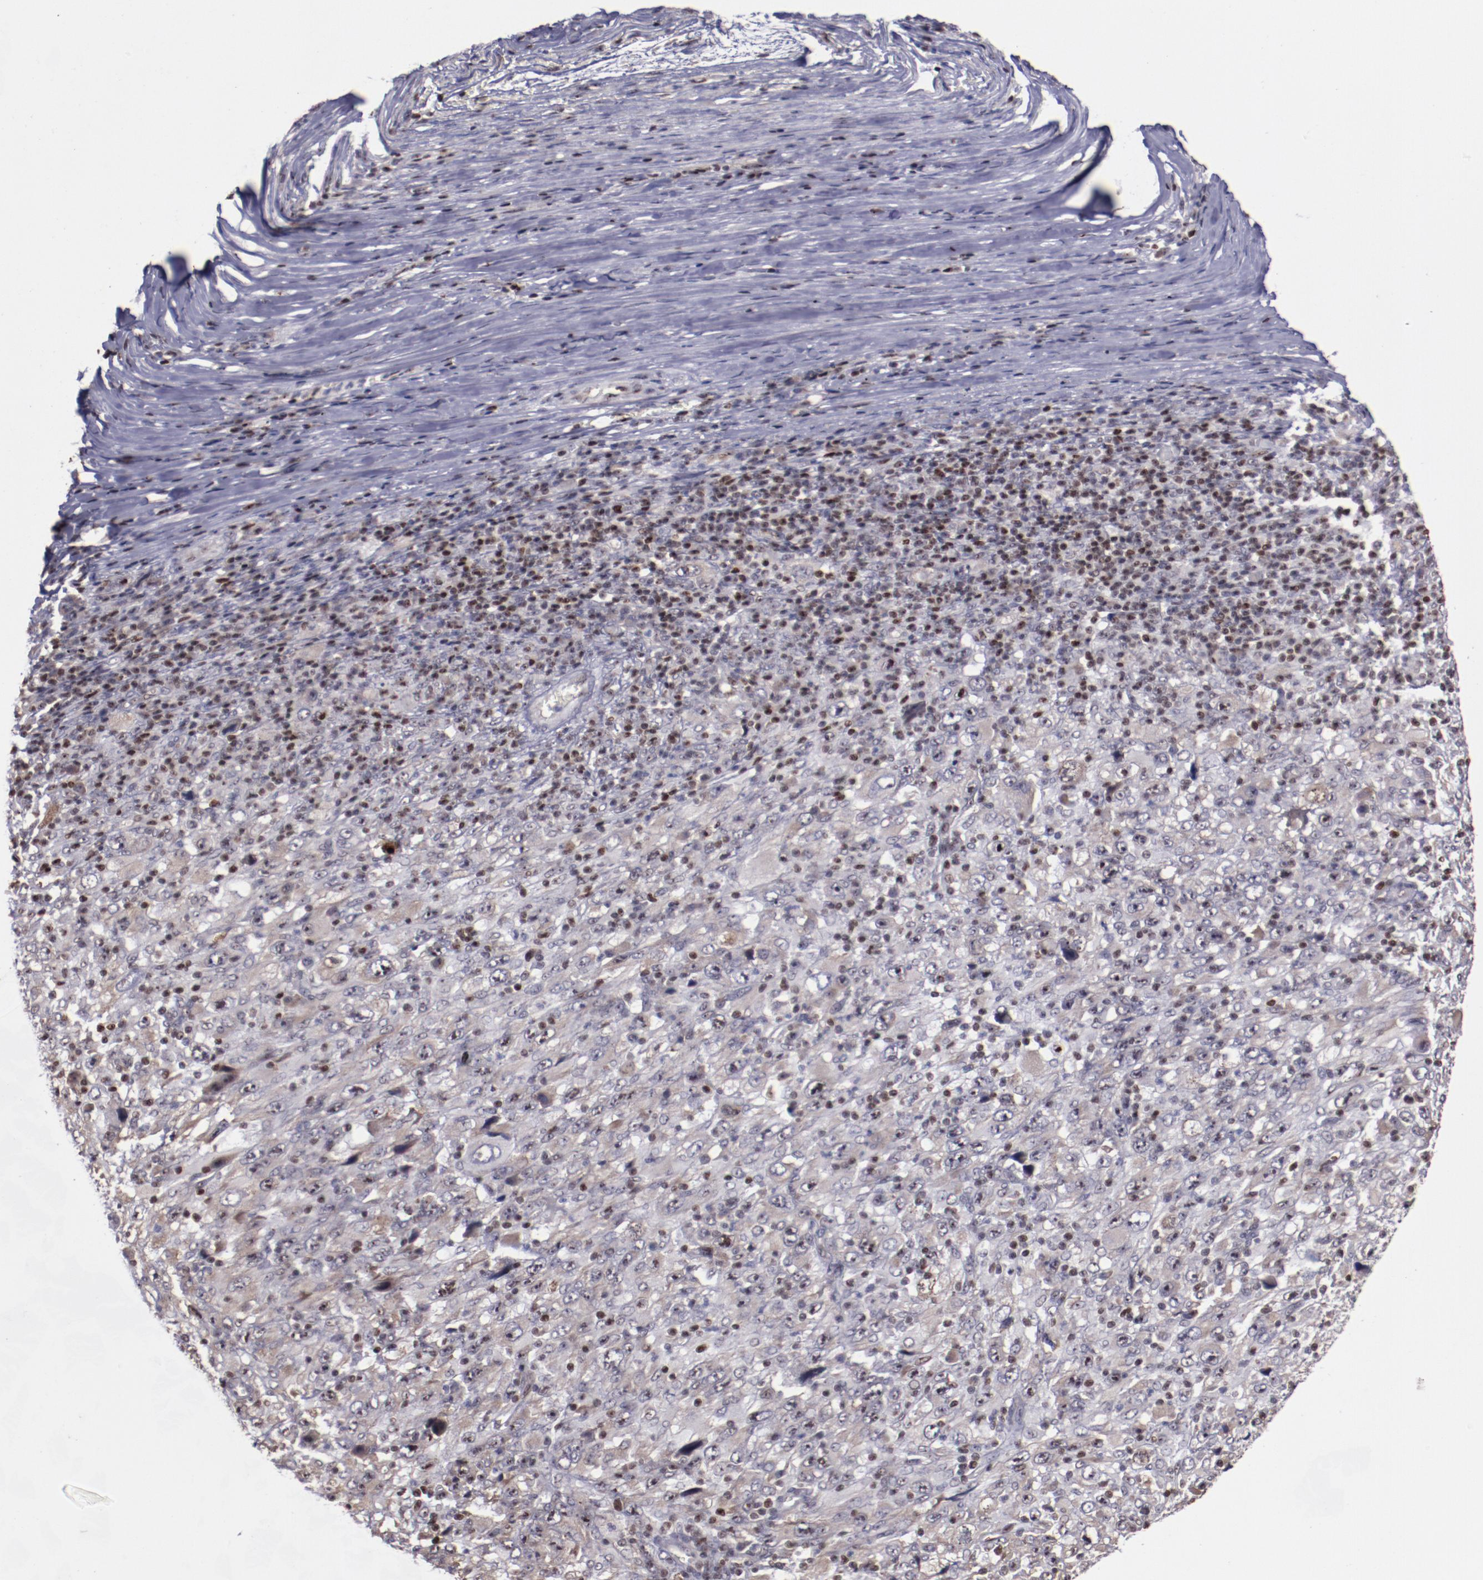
{"staining": {"intensity": "weak", "quantity": "<25%", "location": "cytoplasmic/membranous,nuclear"}, "tissue": "melanoma", "cell_type": "Tumor cells", "image_type": "cancer", "snomed": [{"axis": "morphology", "description": "Malignant melanoma, Metastatic site"}, {"axis": "topography", "description": "Skin"}], "caption": "Protein analysis of malignant melanoma (metastatic site) exhibits no significant expression in tumor cells.", "gene": "DDX24", "patient": {"sex": "female", "age": 56}}